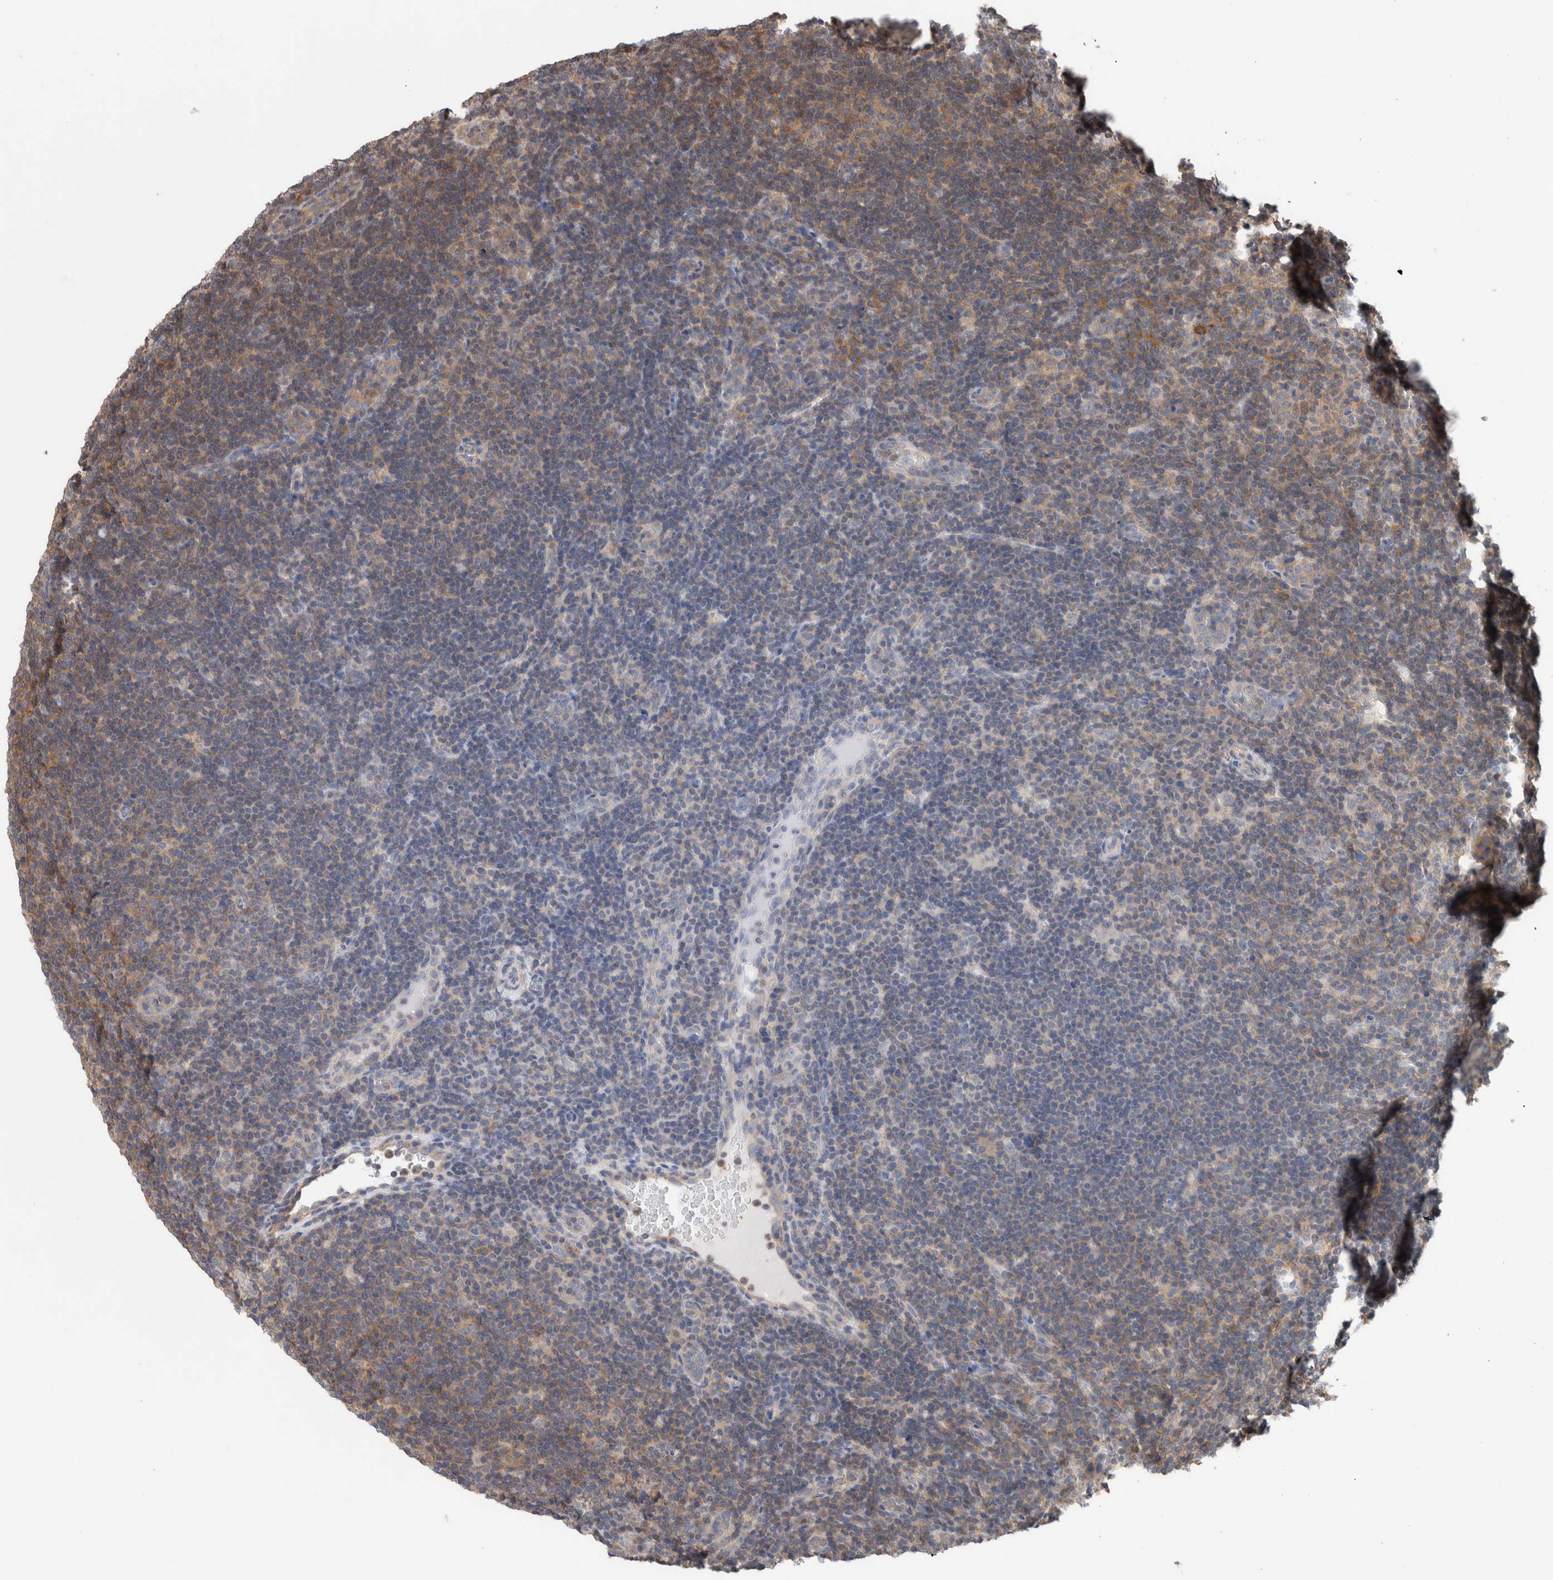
{"staining": {"intensity": "negative", "quantity": "none", "location": "none"}, "tissue": "lymphoma", "cell_type": "Tumor cells", "image_type": "cancer", "snomed": [{"axis": "morphology", "description": "Hodgkin's disease, NOS"}, {"axis": "topography", "description": "Lymph node"}], "caption": "The photomicrograph exhibits no significant expression in tumor cells of Hodgkin's disease. (DAB (3,3'-diaminobenzidine) immunohistochemistry with hematoxylin counter stain).", "gene": "SYNRG", "patient": {"sex": "female", "age": 57}}